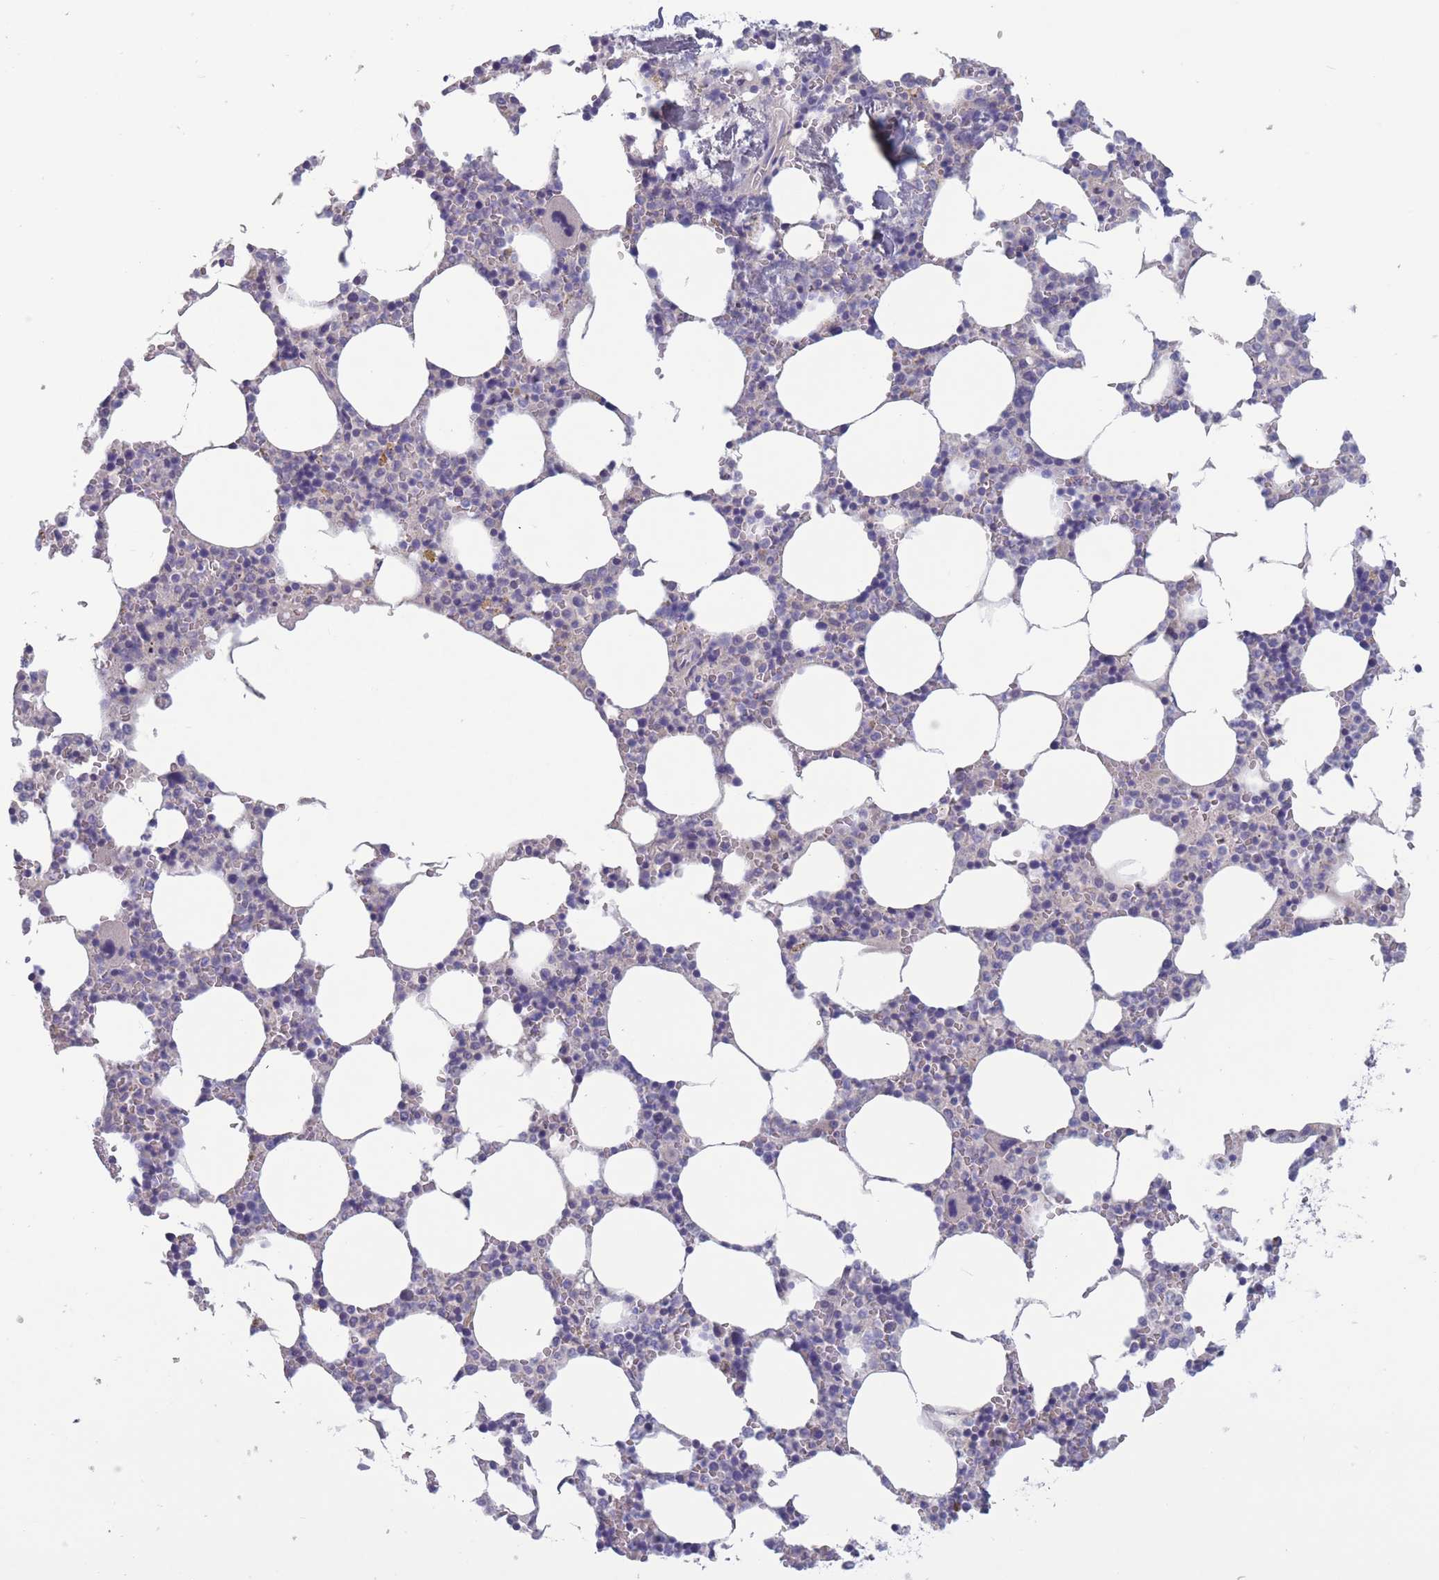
{"staining": {"intensity": "negative", "quantity": "none", "location": "none"}, "tissue": "bone marrow", "cell_type": "Hematopoietic cells", "image_type": "normal", "snomed": [{"axis": "morphology", "description": "Normal tissue, NOS"}, {"axis": "topography", "description": "Bone marrow"}], "caption": "High power microscopy micrograph of an IHC micrograph of benign bone marrow, revealing no significant positivity in hematopoietic cells. The staining was performed using DAB to visualize the protein expression in brown, while the nuclei were stained in blue with hematoxylin (Magnification: 20x).", "gene": "OR4C5", "patient": {"sex": "male", "age": 64}}